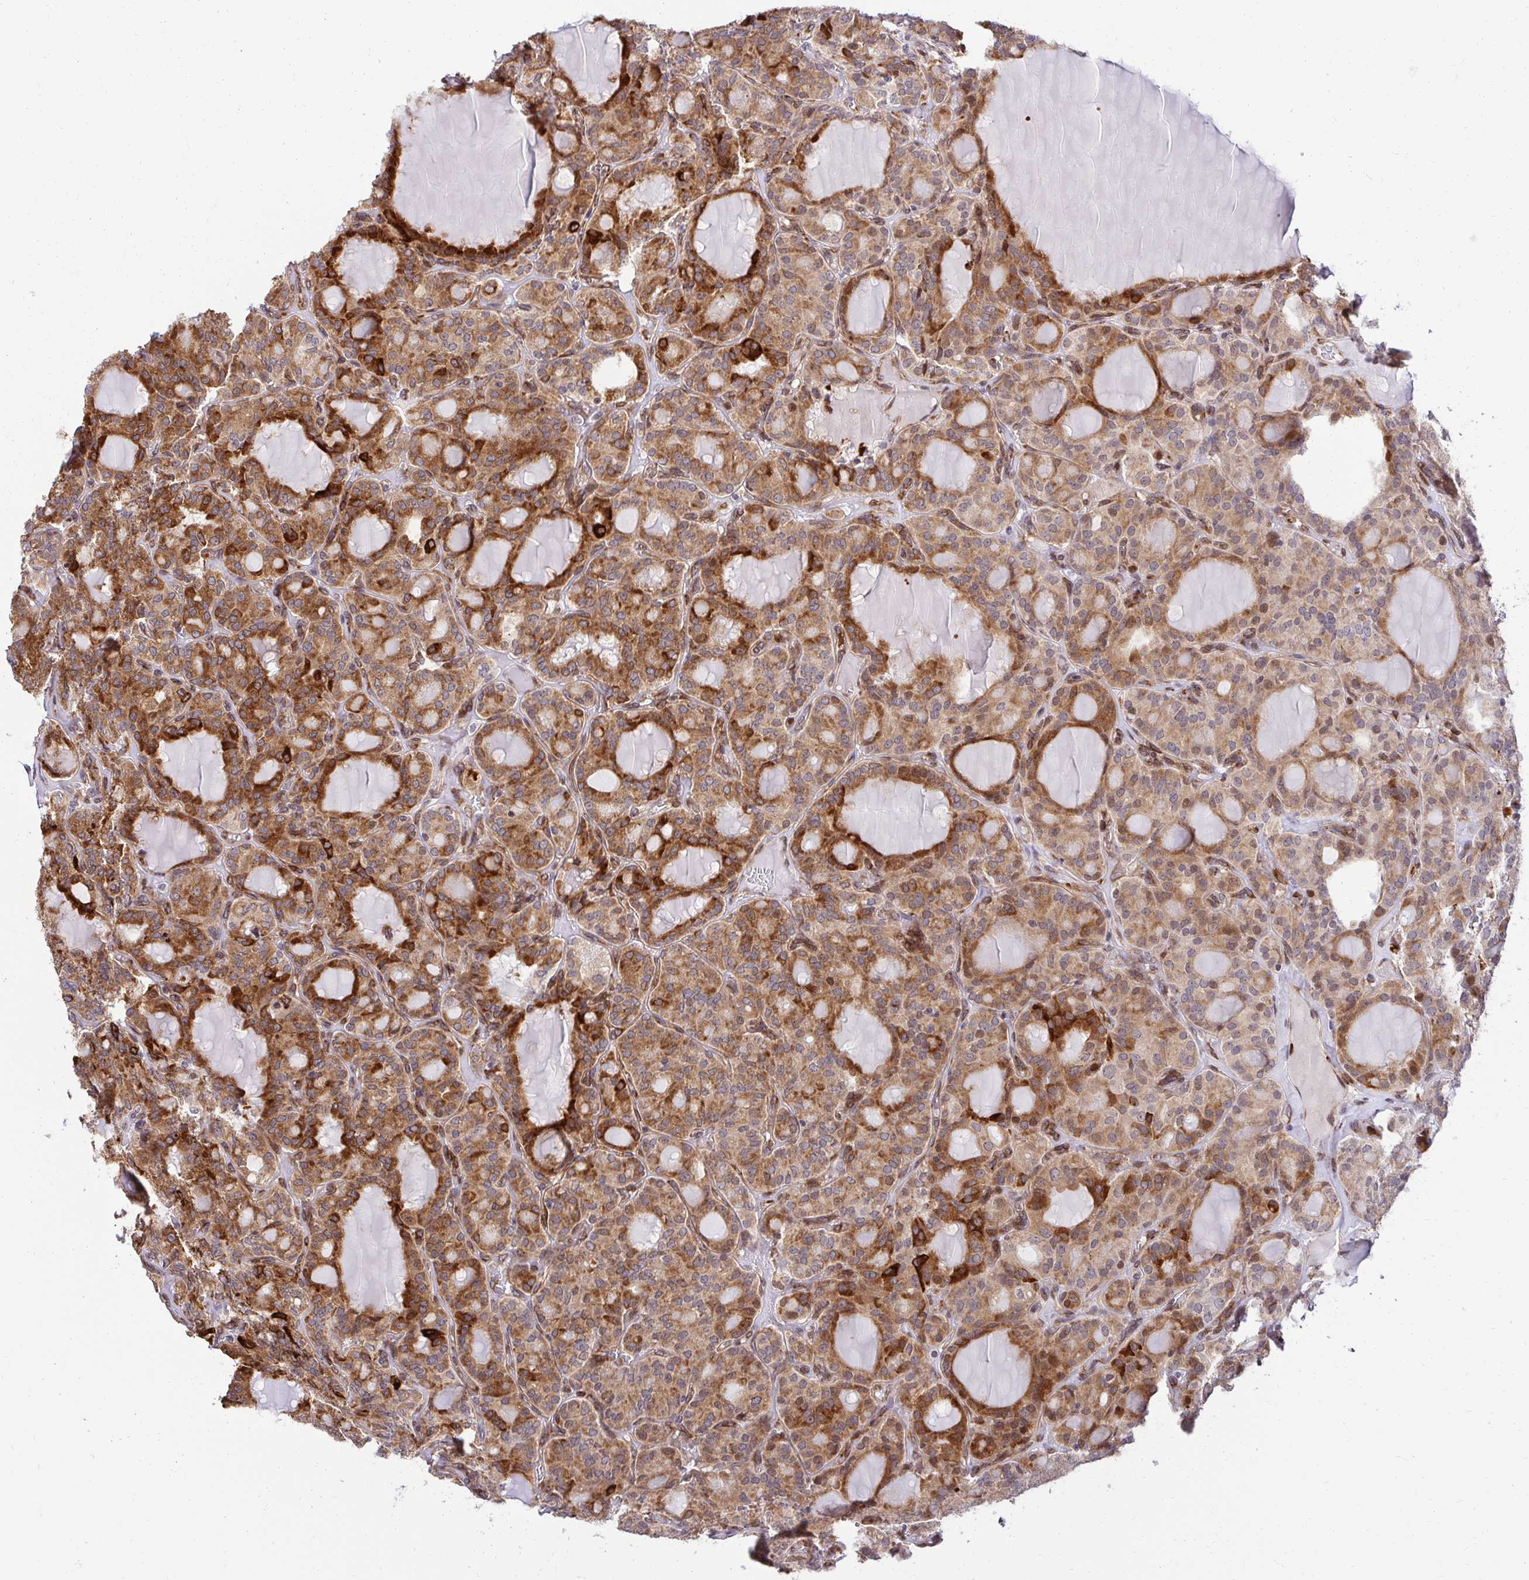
{"staining": {"intensity": "strong", "quantity": ">75%", "location": "cytoplasmic/membranous"}, "tissue": "thyroid cancer", "cell_type": "Tumor cells", "image_type": "cancer", "snomed": [{"axis": "morphology", "description": "Papillary adenocarcinoma, NOS"}, {"axis": "topography", "description": "Thyroid gland"}], "caption": "Protein expression analysis of human thyroid cancer reveals strong cytoplasmic/membranous positivity in approximately >75% of tumor cells. The staining was performed using DAB, with brown indicating positive protein expression. Nuclei are stained blue with hematoxylin.", "gene": "HPS1", "patient": {"sex": "male", "age": 87}}